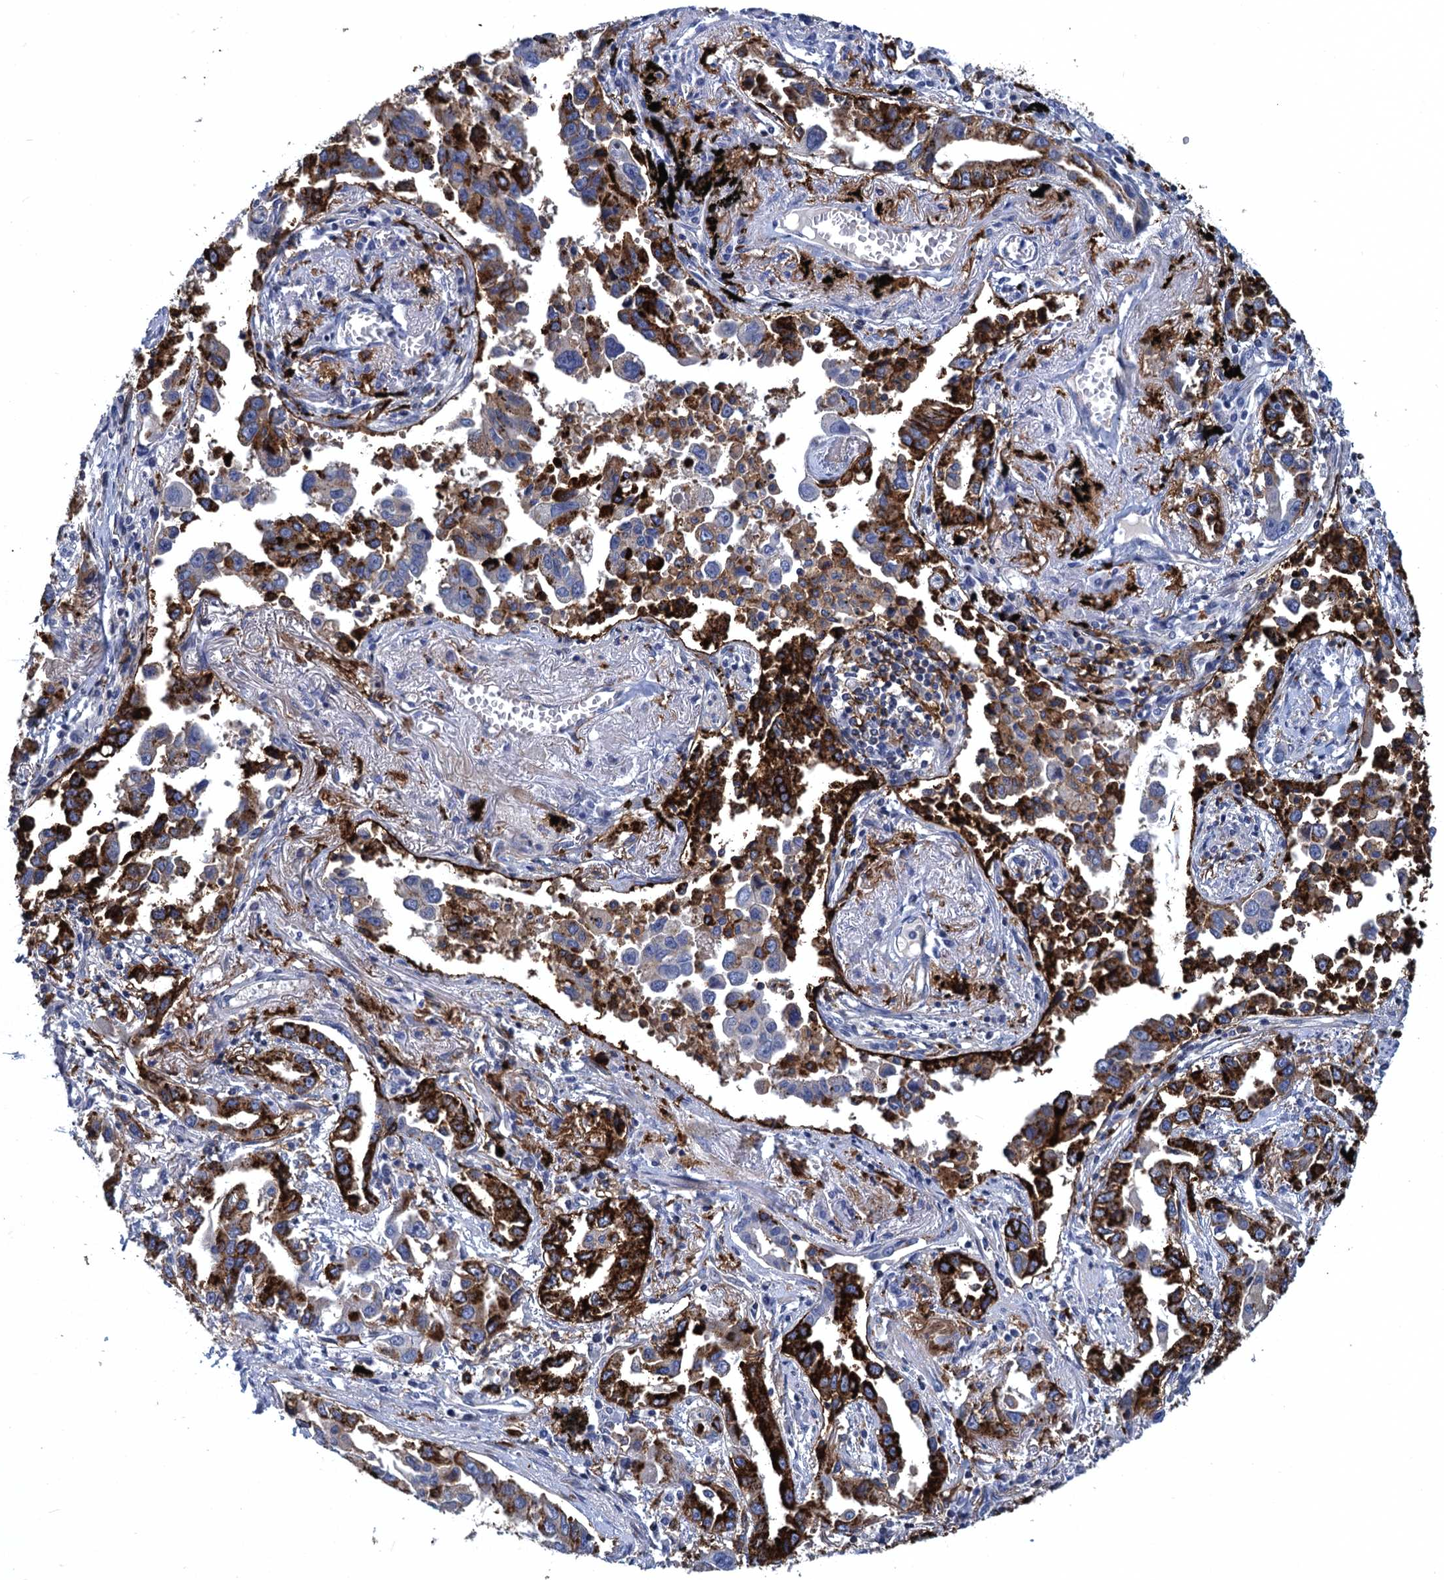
{"staining": {"intensity": "strong", "quantity": ">75%", "location": "cytoplasmic/membranous"}, "tissue": "lung cancer", "cell_type": "Tumor cells", "image_type": "cancer", "snomed": [{"axis": "morphology", "description": "Adenocarcinoma, NOS"}, {"axis": "topography", "description": "Lung"}], "caption": "A high-resolution micrograph shows immunohistochemistry staining of lung cancer (adenocarcinoma), which displays strong cytoplasmic/membranous staining in approximately >75% of tumor cells.", "gene": "DNHD1", "patient": {"sex": "male", "age": 67}}